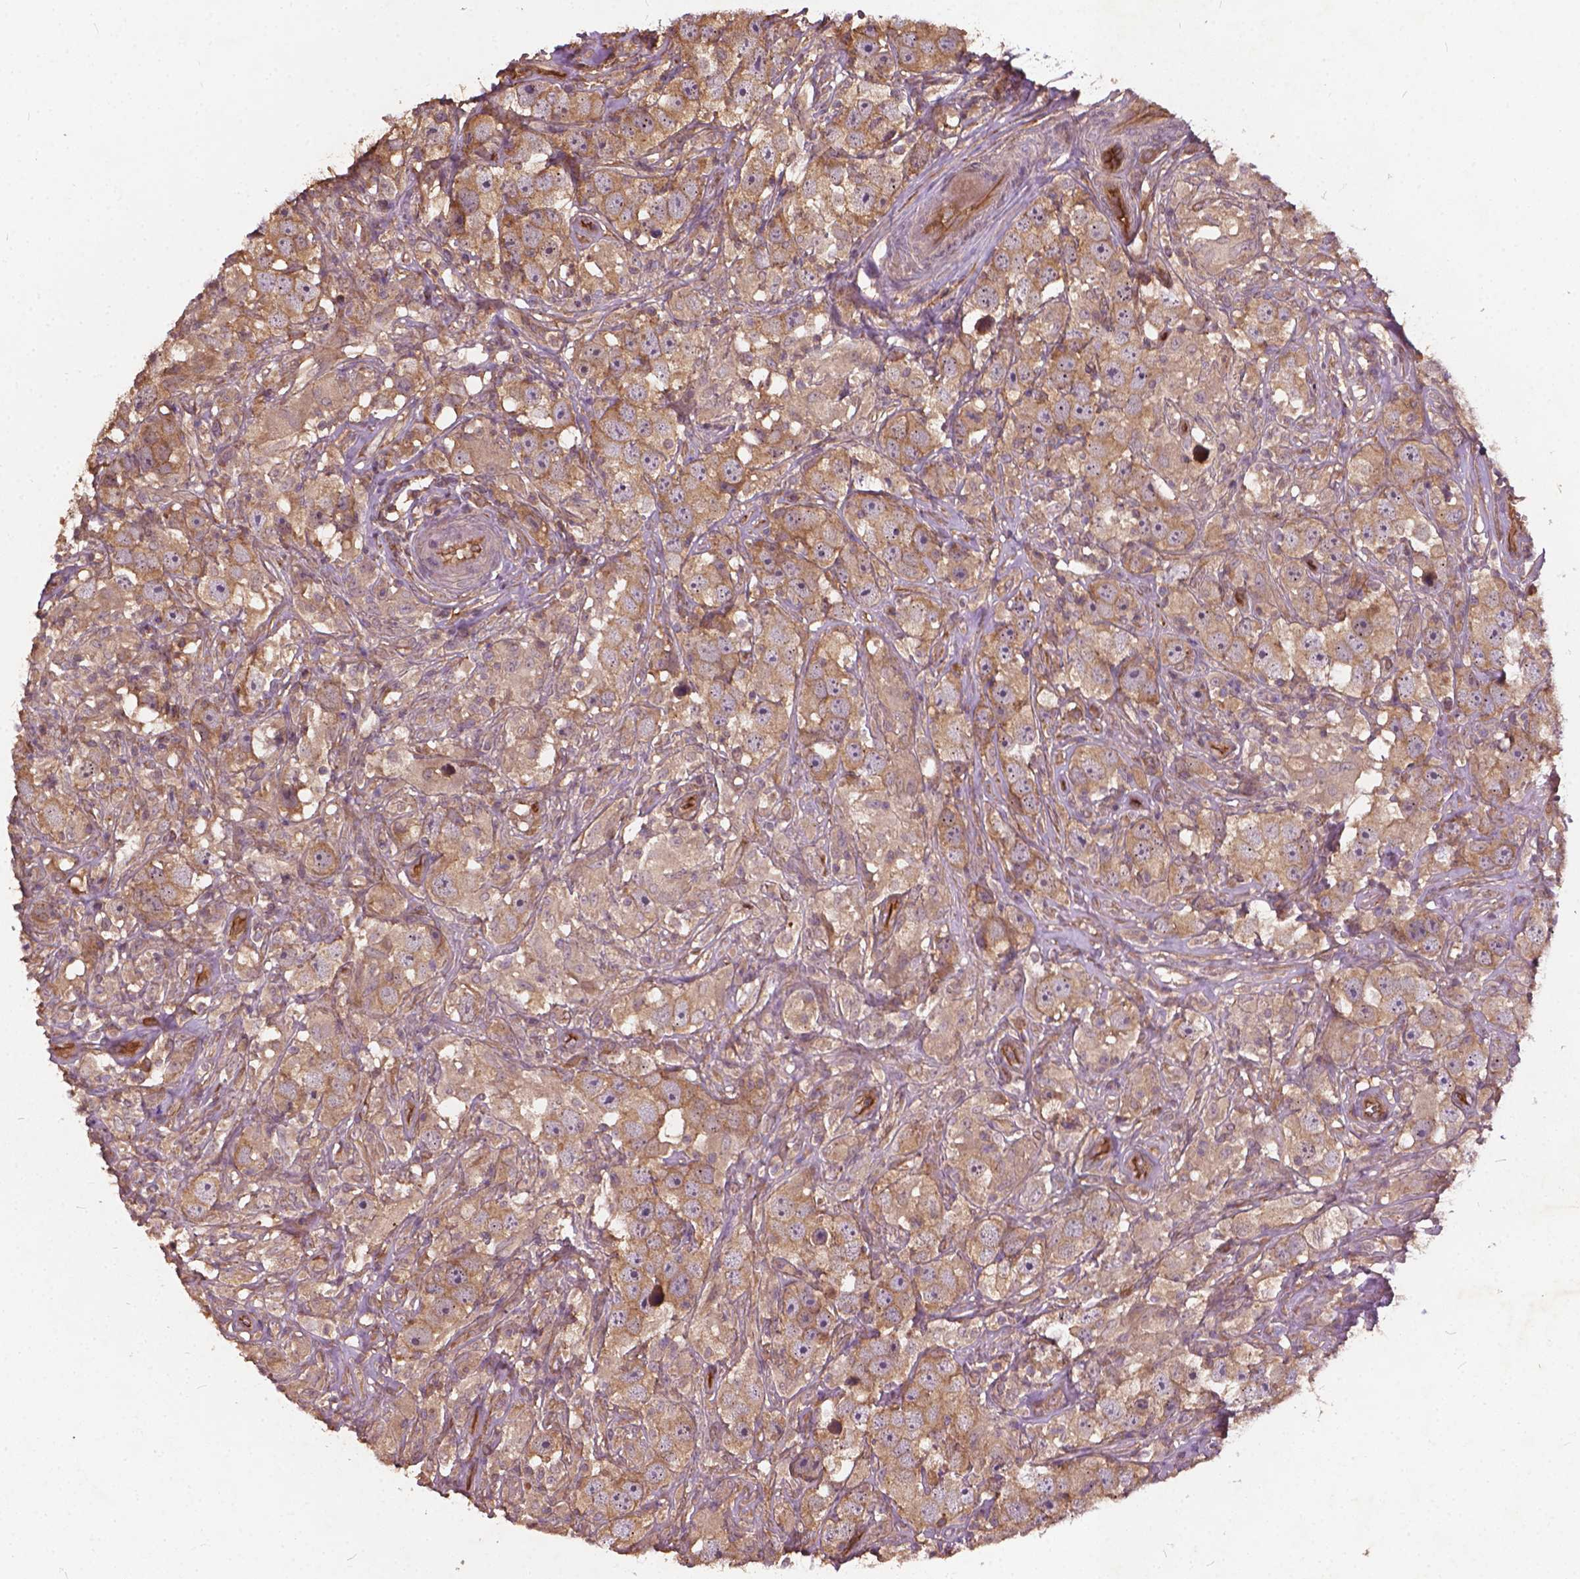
{"staining": {"intensity": "moderate", "quantity": ">75%", "location": "cytoplasmic/membranous"}, "tissue": "testis cancer", "cell_type": "Tumor cells", "image_type": "cancer", "snomed": [{"axis": "morphology", "description": "Seminoma, NOS"}, {"axis": "topography", "description": "Testis"}], "caption": "Immunohistochemistry of human seminoma (testis) shows medium levels of moderate cytoplasmic/membranous expression in approximately >75% of tumor cells.", "gene": "UBXN2A", "patient": {"sex": "male", "age": 49}}